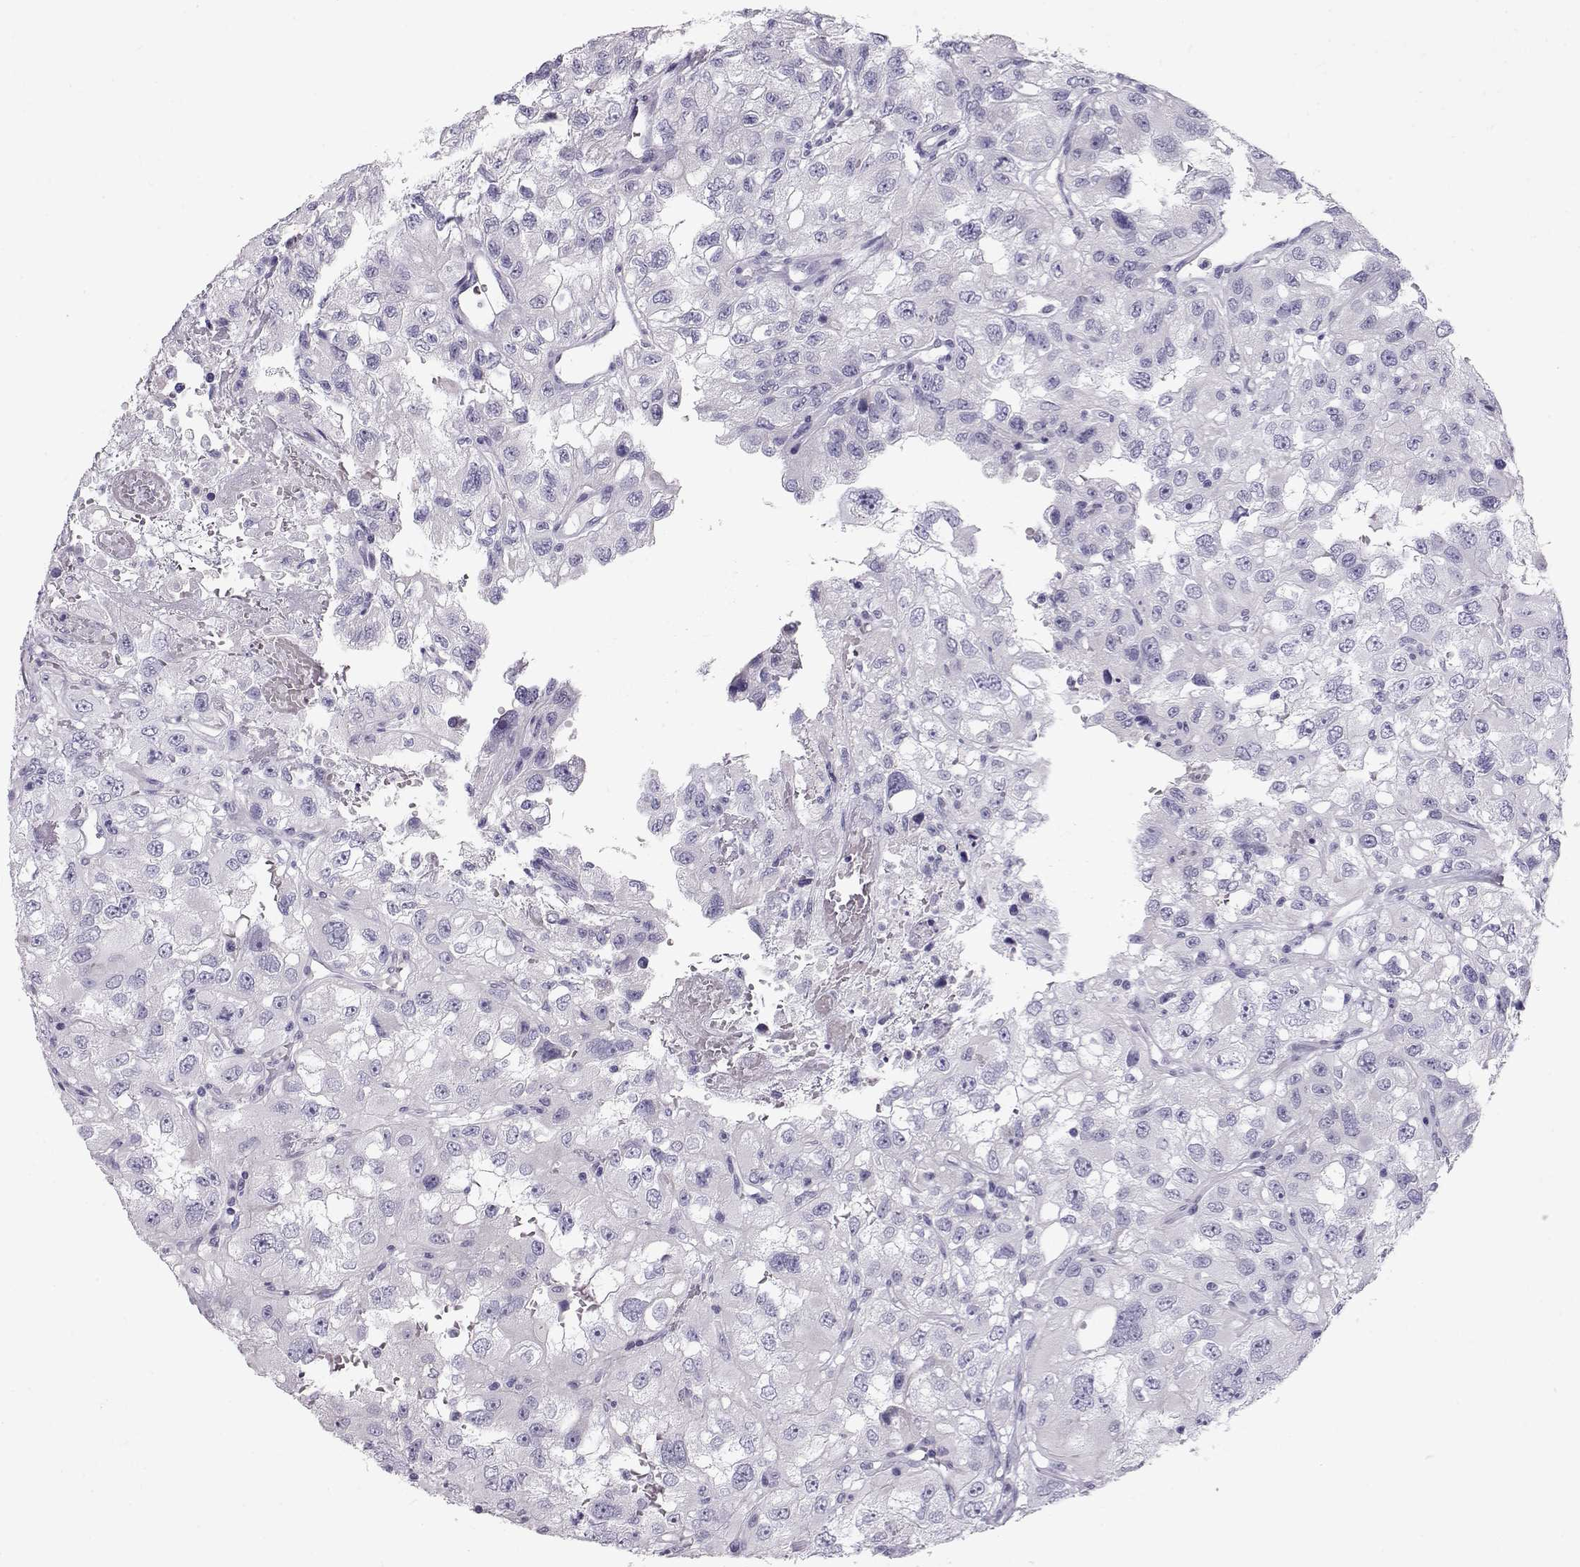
{"staining": {"intensity": "negative", "quantity": "none", "location": "none"}, "tissue": "renal cancer", "cell_type": "Tumor cells", "image_type": "cancer", "snomed": [{"axis": "morphology", "description": "Adenocarcinoma, NOS"}, {"axis": "topography", "description": "Kidney"}], "caption": "Adenocarcinoma (renal) stained for a protein using immunohistochemistry (IHC) demonstrates no positivity tumor cells.", "gene": "GPR26", "patient": {"sex": "male", "age": 64}}